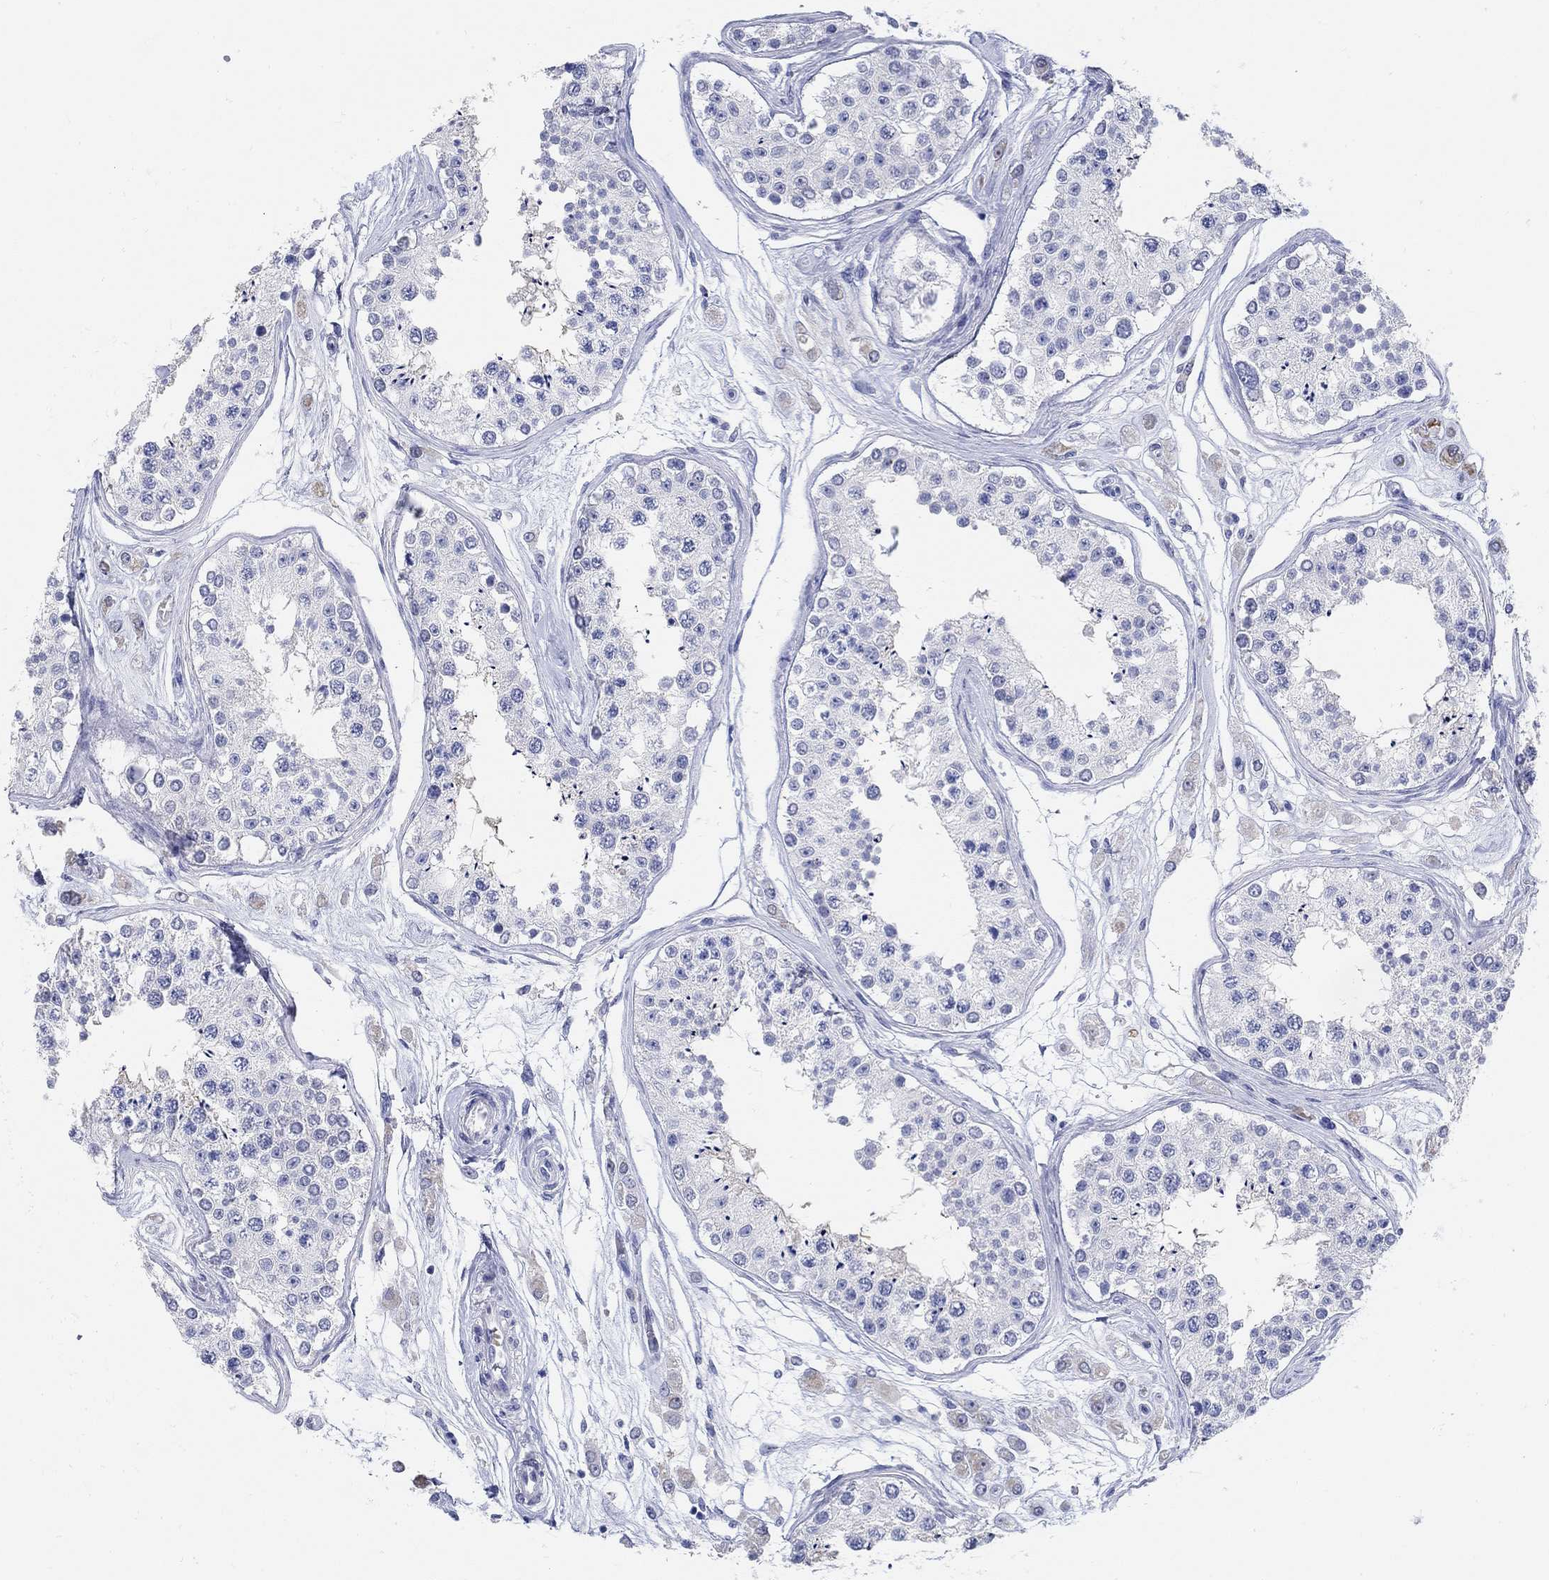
{"staining": {"intensity": "weak", "quantity": "<25%", "location": "cytoplasmic/membranous"}, "tissue": "testis", "cell_type": "Cells in seminiferous ducts", "image_type": "normal", "snomed": [{"axis": "morphology", "description": "Normal tissue, NOS"}, {"axis": "topography", "description": "Testis"}], "caption": "Immunohistochemical staining of unremarkable testis reveals no significant staining in cells in seminiferous ducts. The staining was performed using DAB (3,3'-diaminobenzidine) to visualize the protein expression in brown, while the nuclei were stained in blue with hematoxylin (Magnification: 20x).", "gene": "GRIA3", "patient": {"sex": "male", "age": 25}}